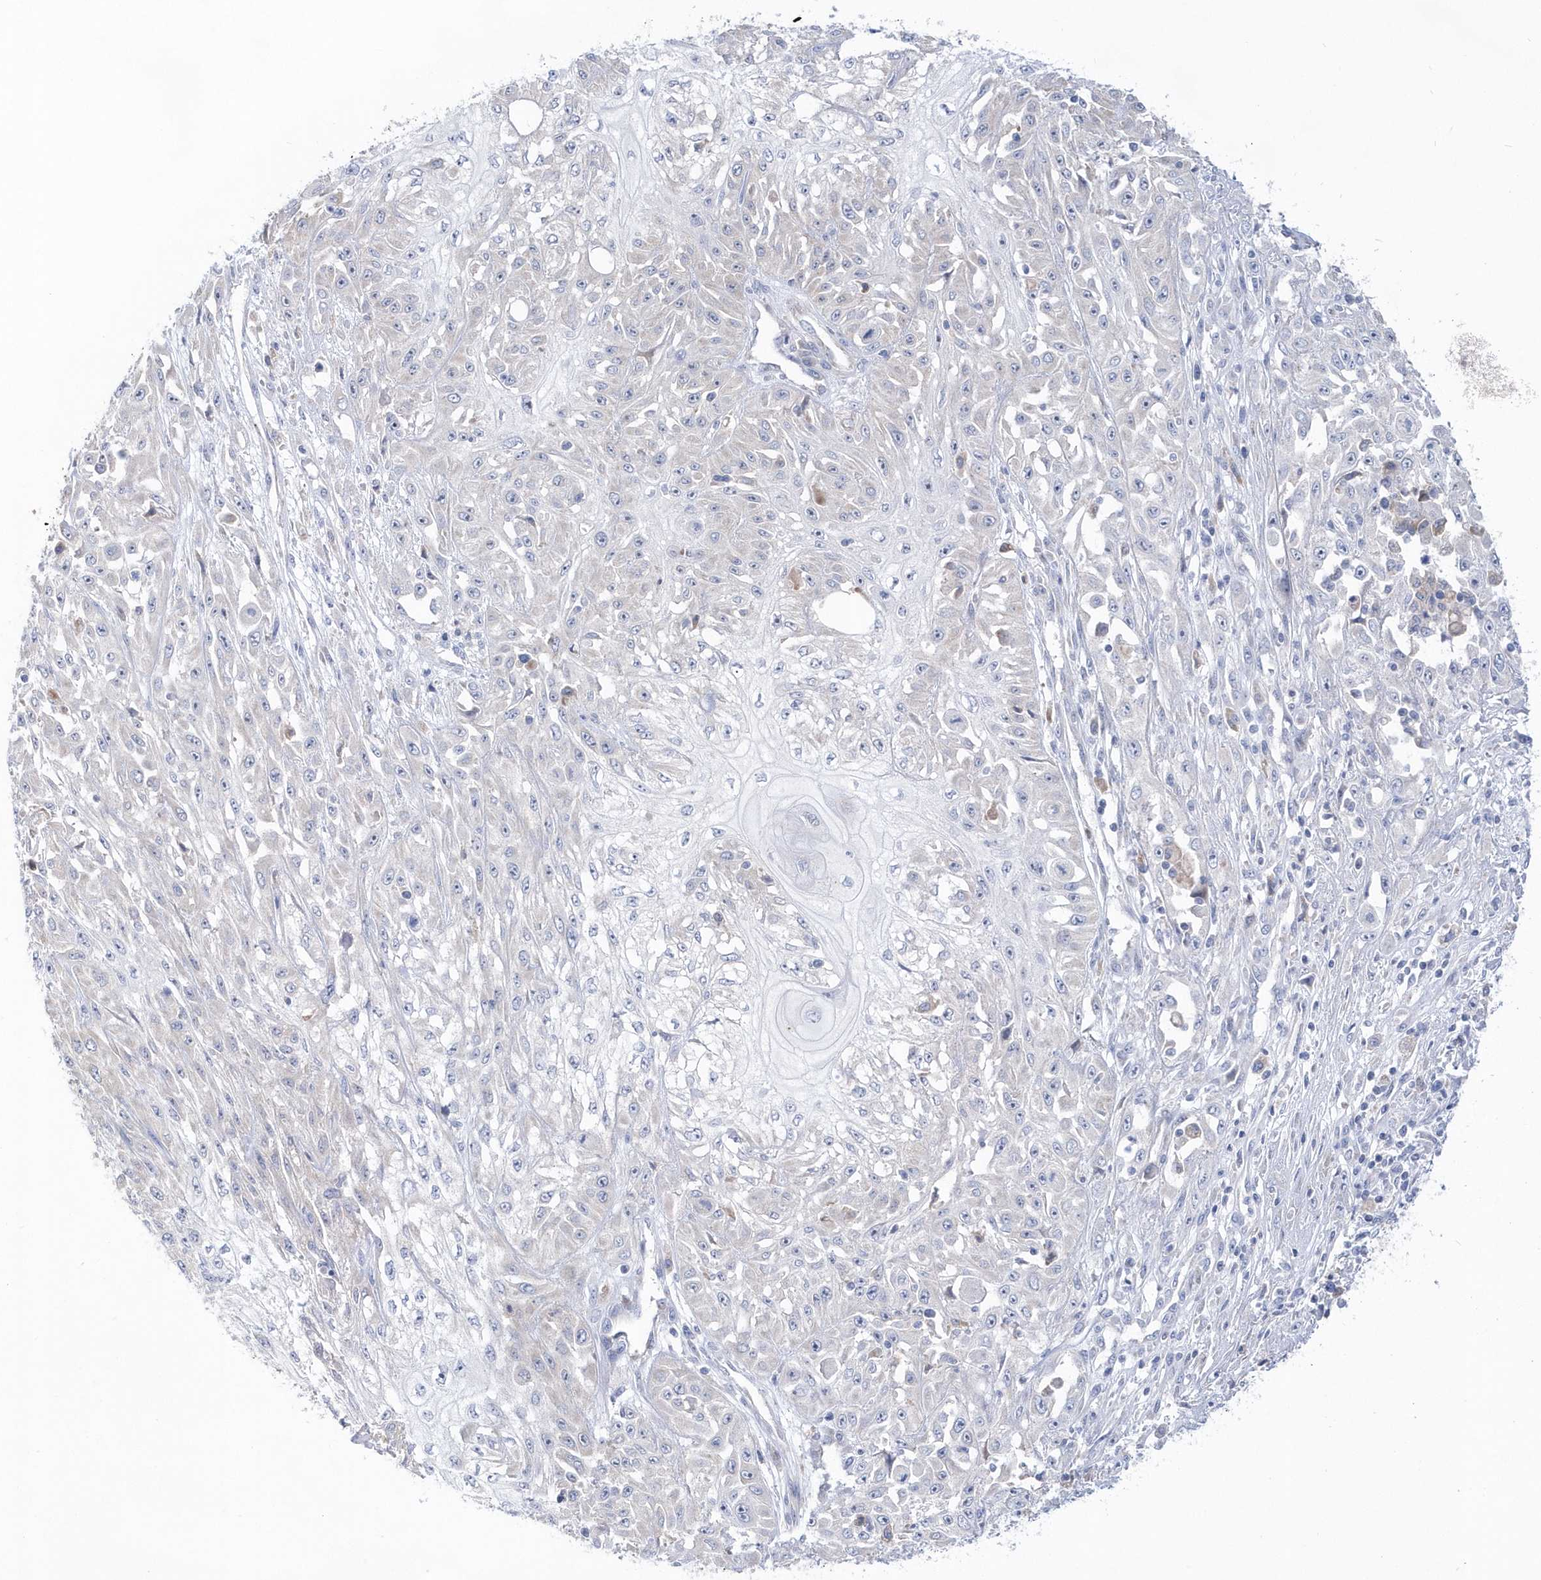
{"staining": {"intensity": "negative", "quantity": "none", "location": "none"}, "tissue": "skin cancer", "cell_type": "Tumor cells", "image_type": "cancer", "snomed": [{"axis": "morphology", "description": "Squamous cell carcinoma, NOS"}, {"axis": "morphology", "description": "Squamous cell carcinoma, metastatic, NOS"}, {"axis": "topography", "description": "Skin"}, {"axis": "topography", "description": "Lymph node"}], "caption": "DAB (3,3'-diaminobenzidine) immunohistochemical staining of skin metastatic squamous cell carcinoma demonstrates no significant positivity in tumor cells.", "gene": "BDH2", "patient": {"sex": "male", "age": 75}}